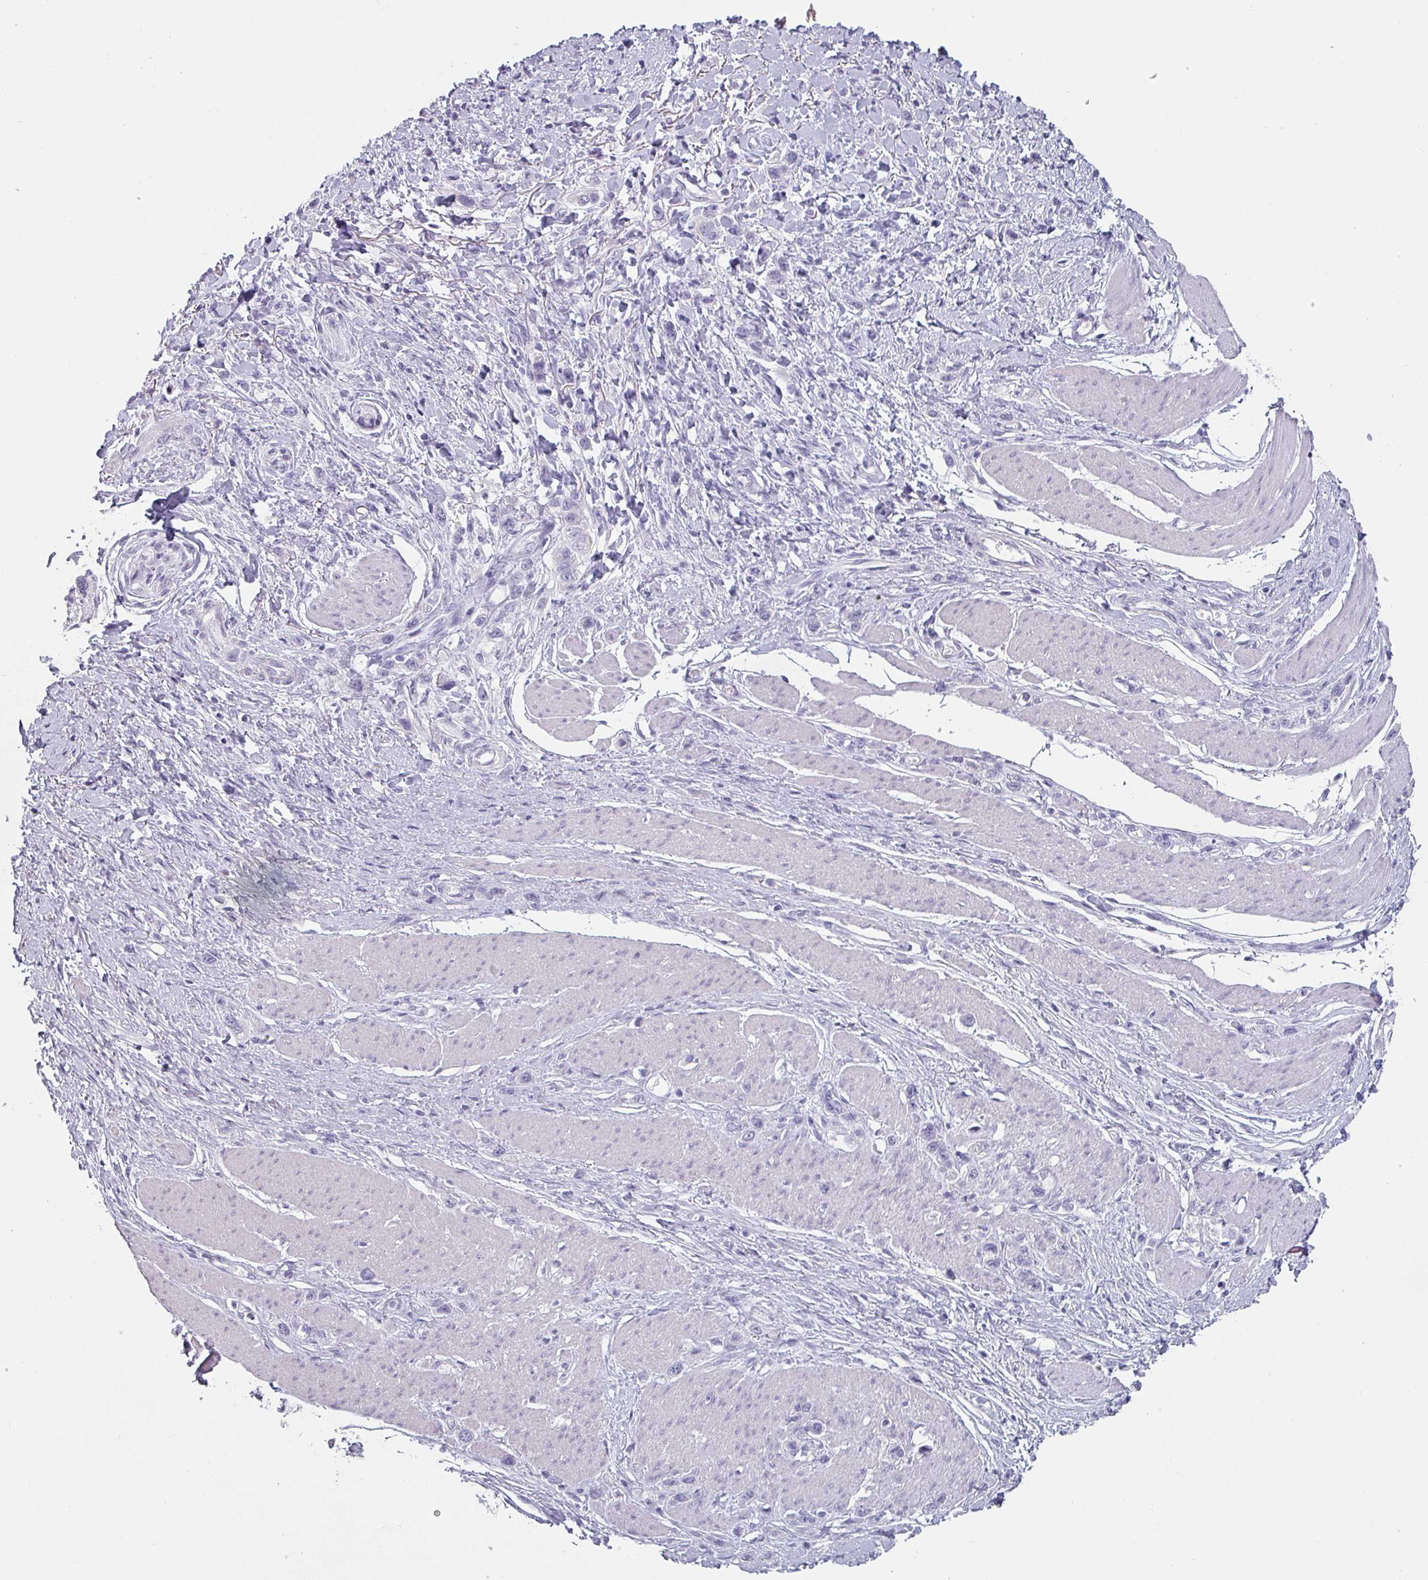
{"staining": {"intensity": "negative", "quantity": "none", "location": "none"}, "tissue": "stomach cancer", "cell_type": "Tumor cells", "image_type": "cancer", "snomed": [{"axis": "morphology", "description": "Adenocarcinoma, NOS"}, {"axis": "topography", "description": "Stomach"}], "caption": "Protein analysis of adenocarcinoma (stomach) shows no significant positivity in tumor cells.", "gene": "SFTPA1", "patient": {"sex": "female", "age": 65}}